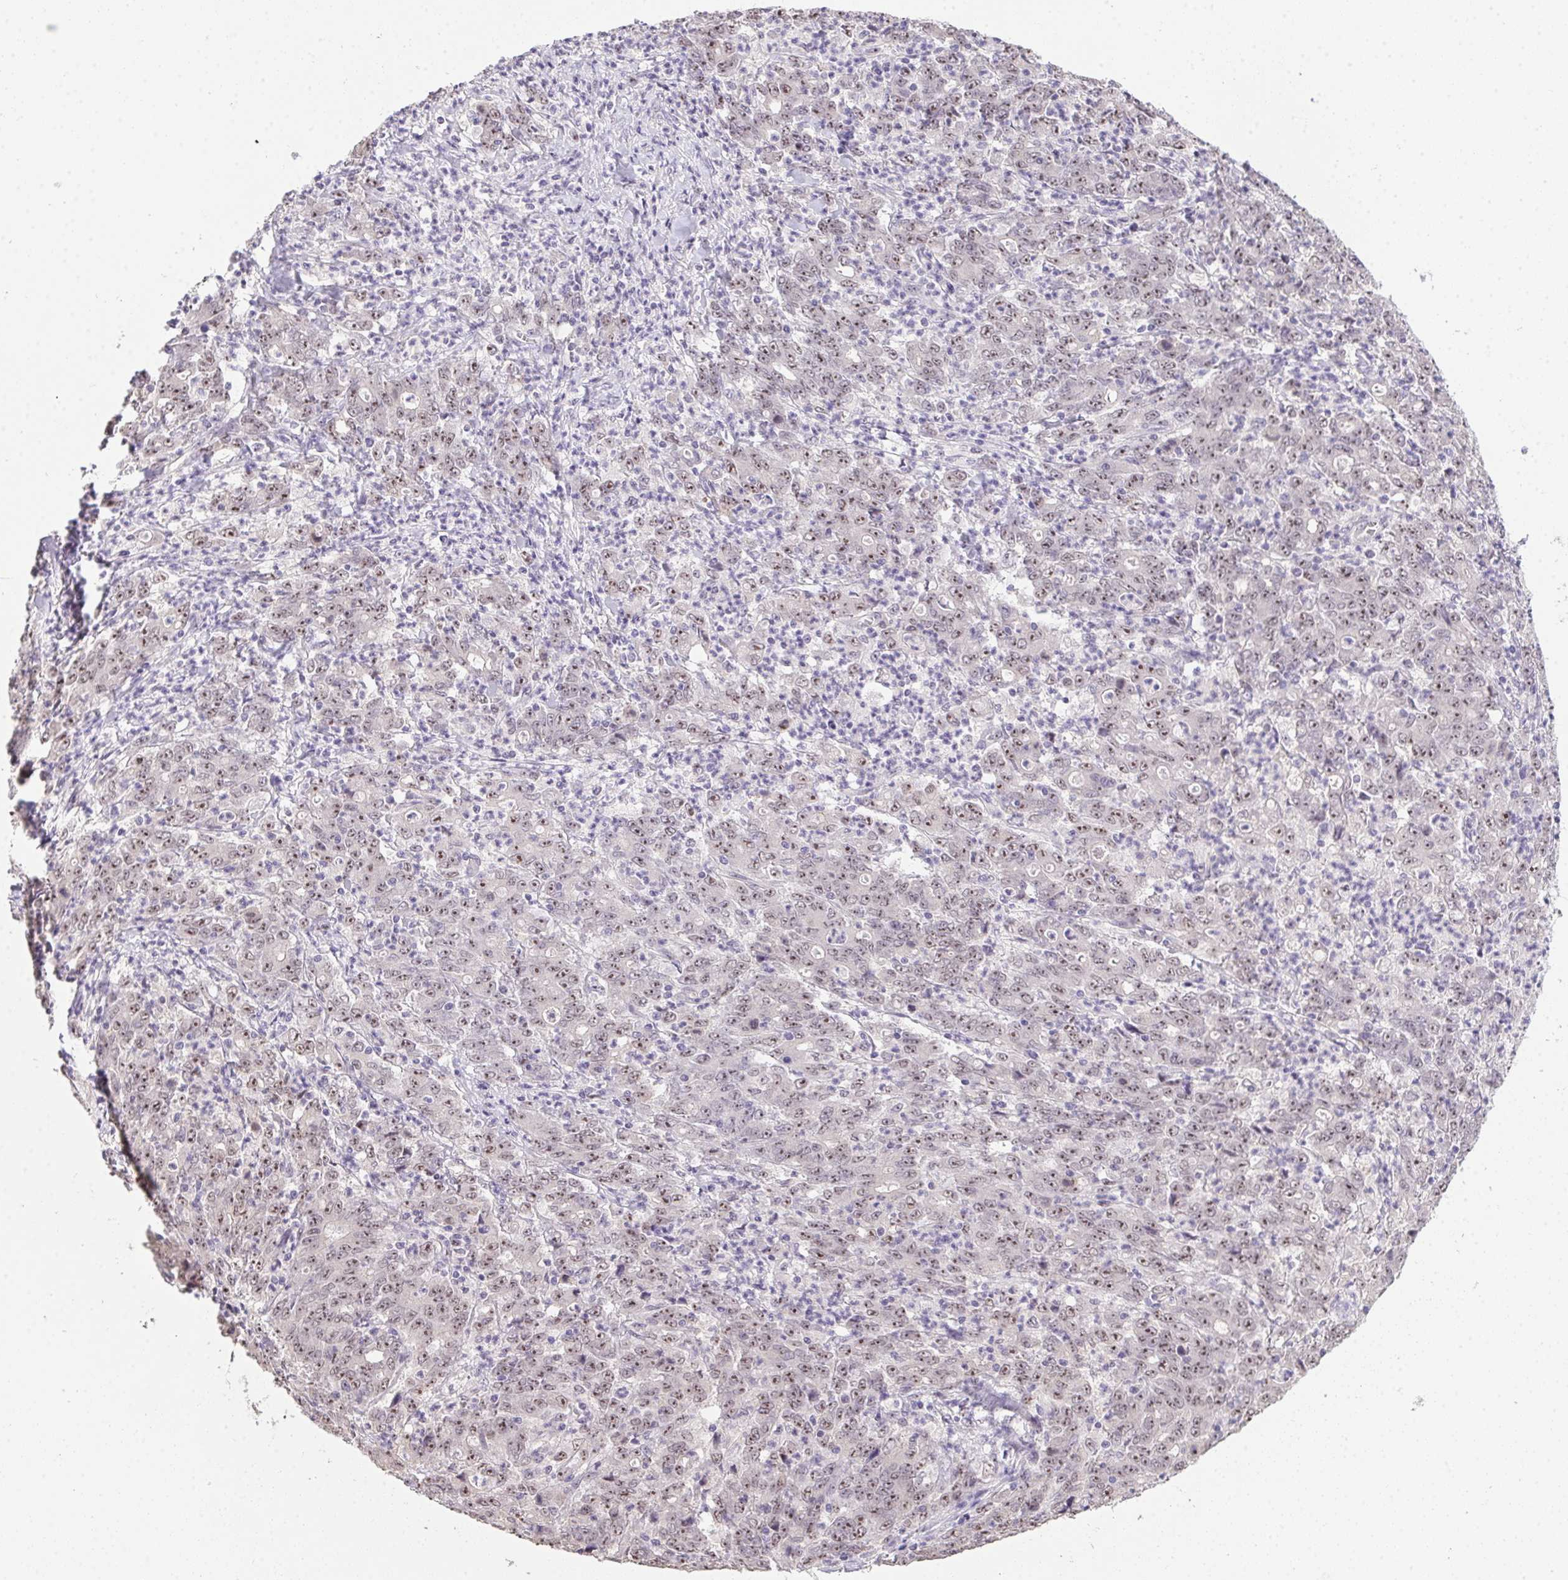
{"staining": {"intensity": "weak", "quantity": ">75%", "location": "nuclear"}, "tissue": "stomach cancer", "cell_type": "Tumor cells", "image_type": "cancer", "snomed": [{"axis": "morphology", "description": "Adenocarcinoma, NOS"}, {"axis": "topography", "description": "Stomach, lower"}], "caption": "IHC (DAB) staining of human adenocarcinoma (stomach) displays weak nuclear protein positivity in approximately >75% of tumor cells.", "gene": "BATF2", "patient": {"sex": "female", "age": 71}}